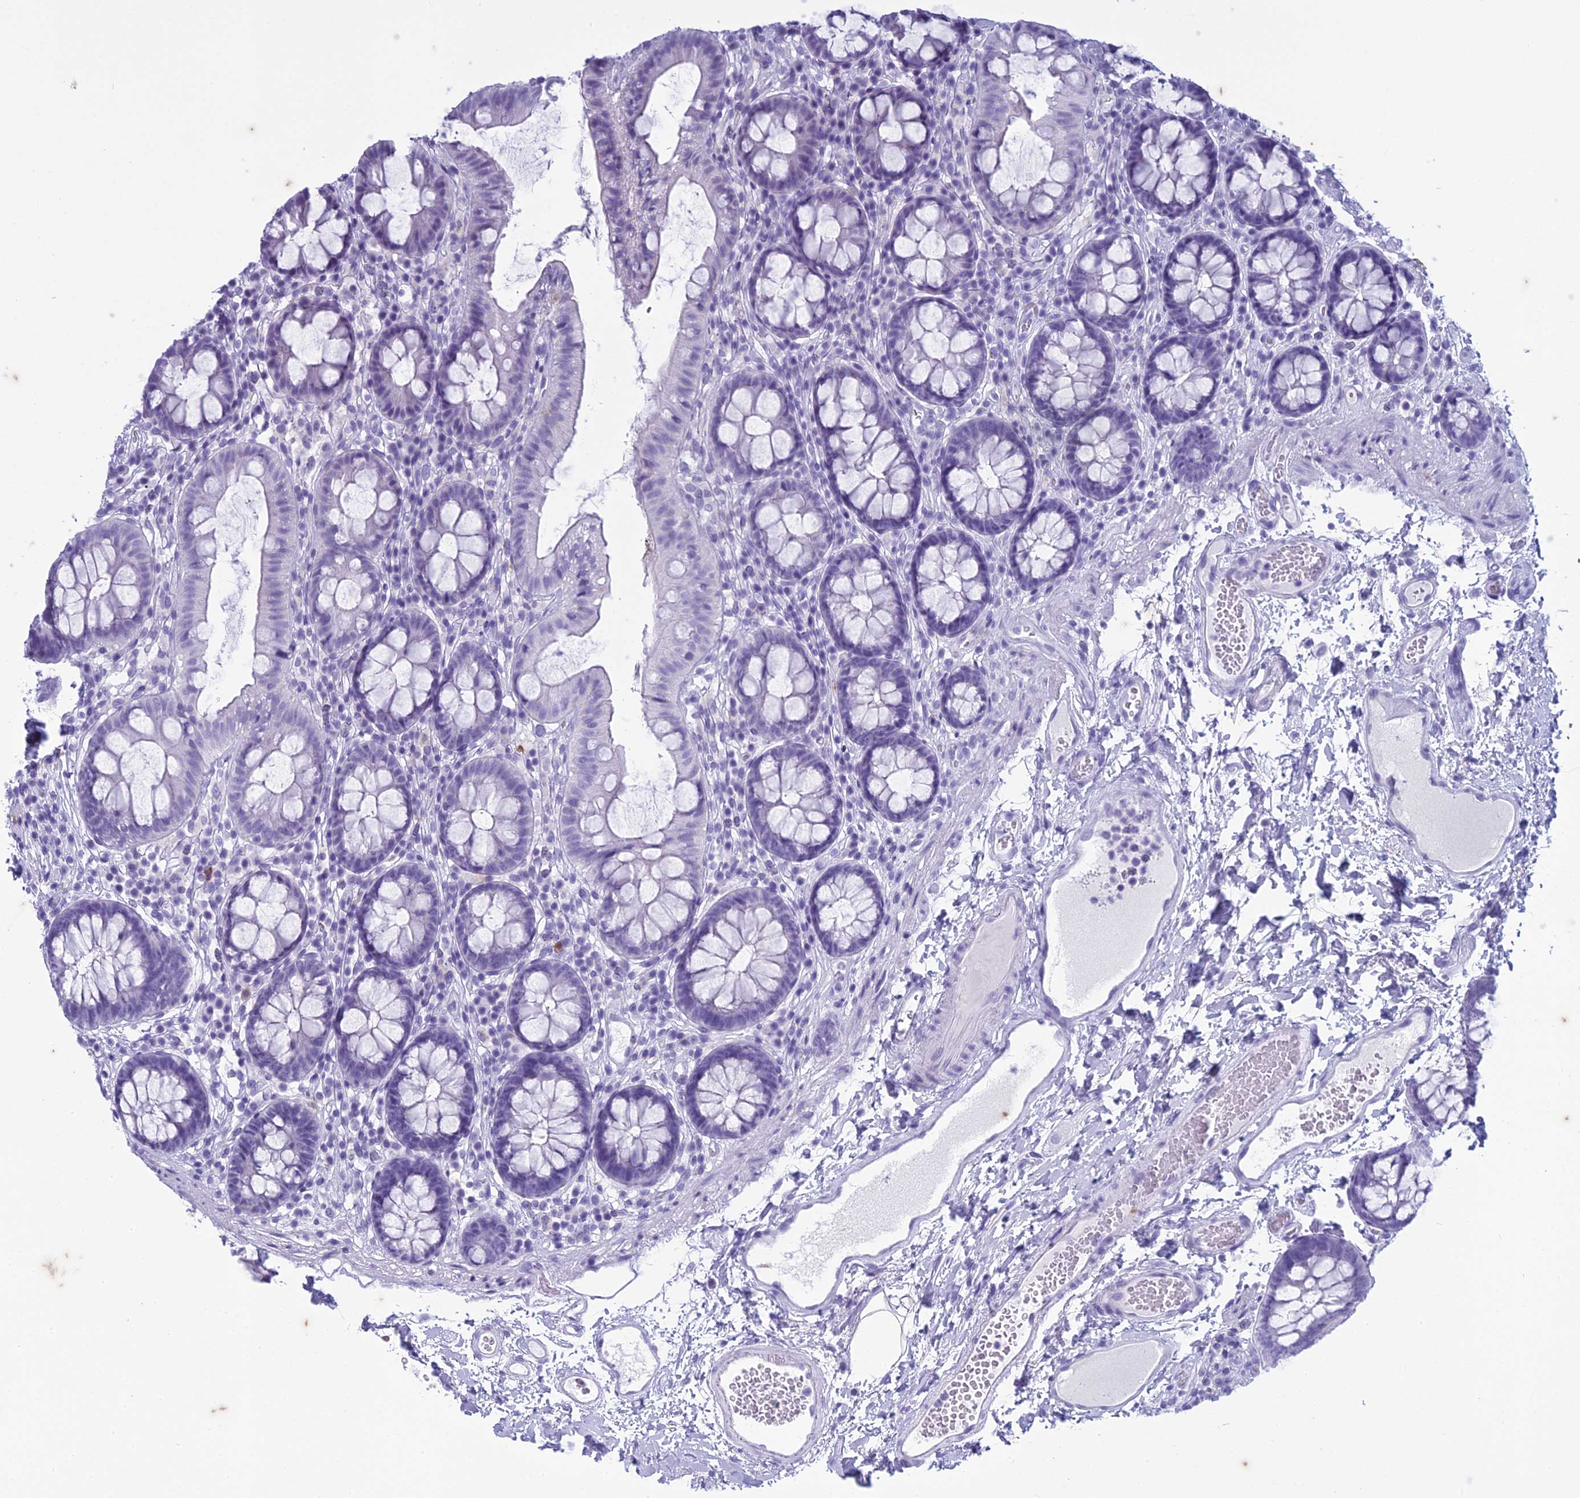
{"staining": {"intensity": "negative", "quantity": "none", "location": "none"}, "tissue": "colon", "cell_type": "Endothelial cells", "image_type": "normal", "snomed": [{"axis": "morphology", "description": "Normal tissue, NOS"}, {"axis": "topography", "description": "Colon"}], "caption": "A high-resolution image shows immunohistochemistry (IHC) staining of unremarkable colon, which exhibits no significant staining in endothelial cells.", "gene": "HMGB4", "patient": {"sex": "male", "age": 84}}